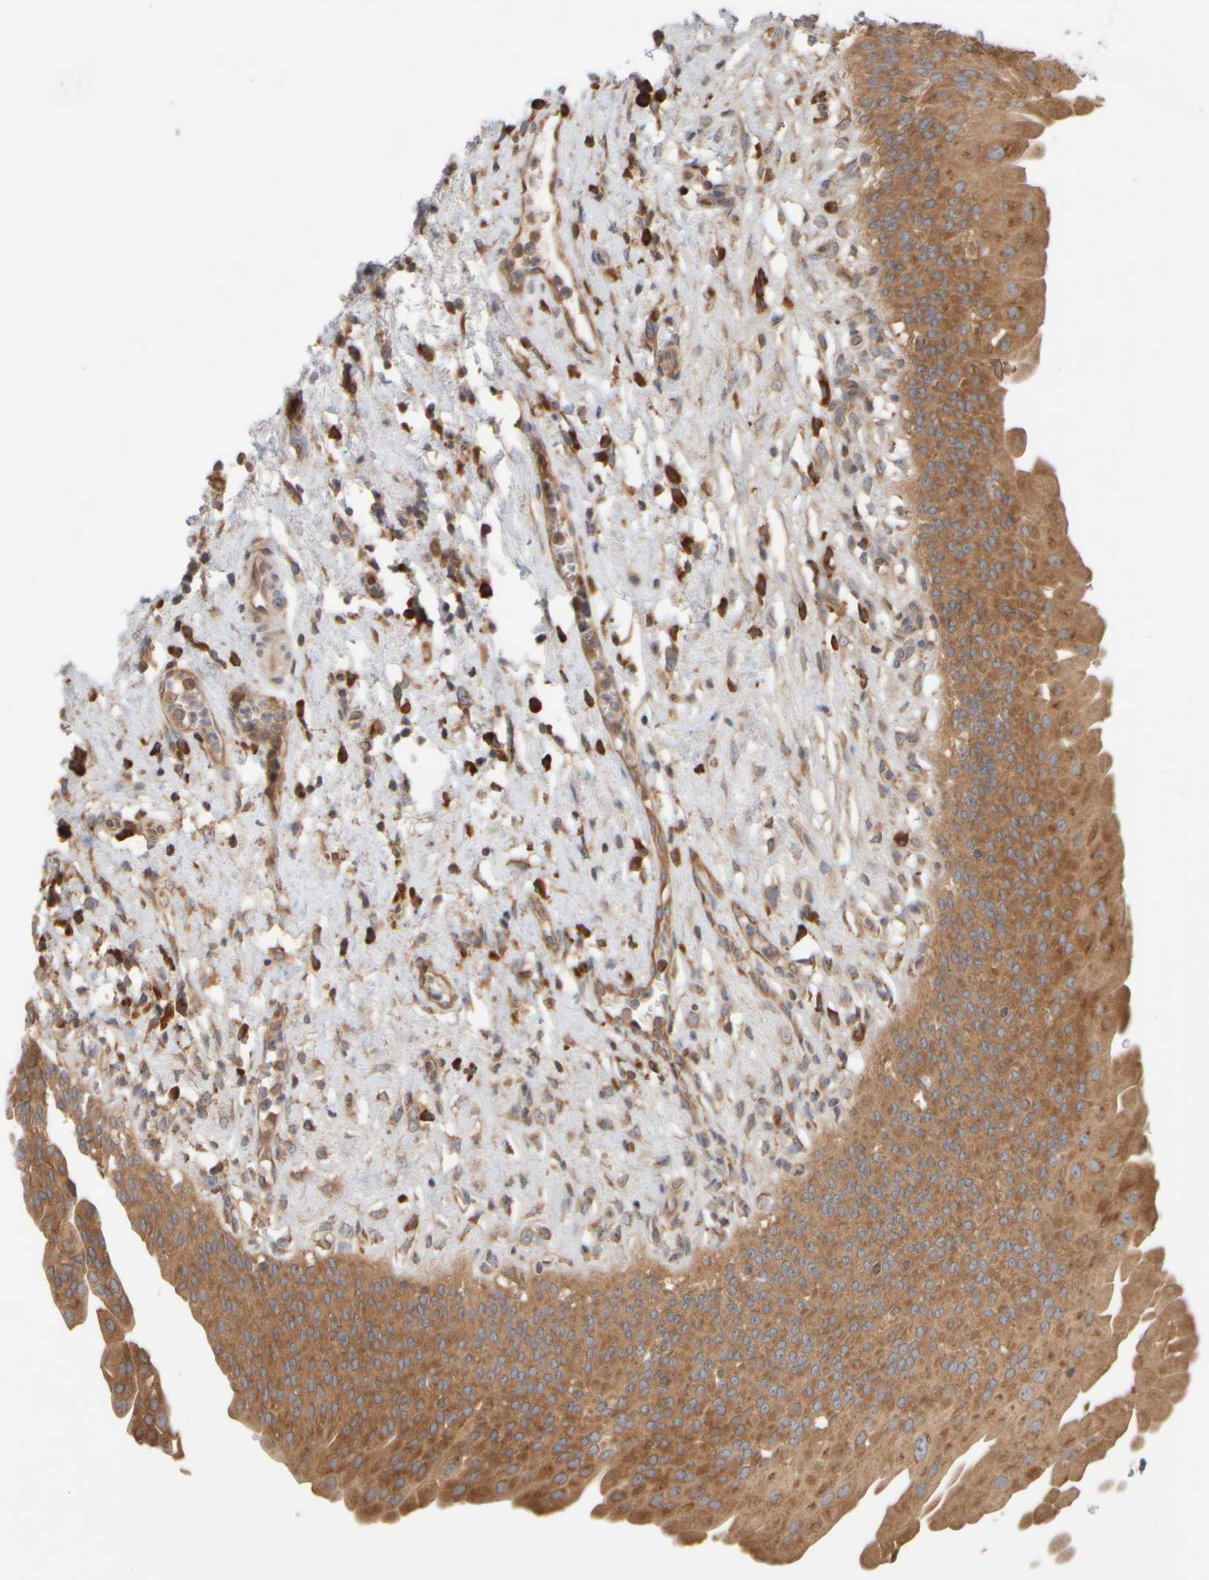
{"staining": {"intensity": "moderate", "quantity": ">75%", "location": "cytoplasmic/membranous"}, "tissue": "urothelial cancer", "cell_type": "Tumor cells", "image_type": "cancer", "snomed": [{"axis": "morphology", "description": "Normal tissue, NOS"}, {"axis": "morphology", "description": "Urothelial carcinoma, Low grade"}, {"axis": "topography", "description": "Smooth muscle"}, {"axis": "topography", "description": "Urinary bladder"}], "caption": "Urothelial cancer tissue displays moderate cytoplasmic/membranous positivity in approximately >75% of tumor cells, visualized by immunohistochemistry. (IHC, brightfield microscopy, high magnification).", "gene": "EIF2B3", "patient": {"sex": "male", "age": 60}}